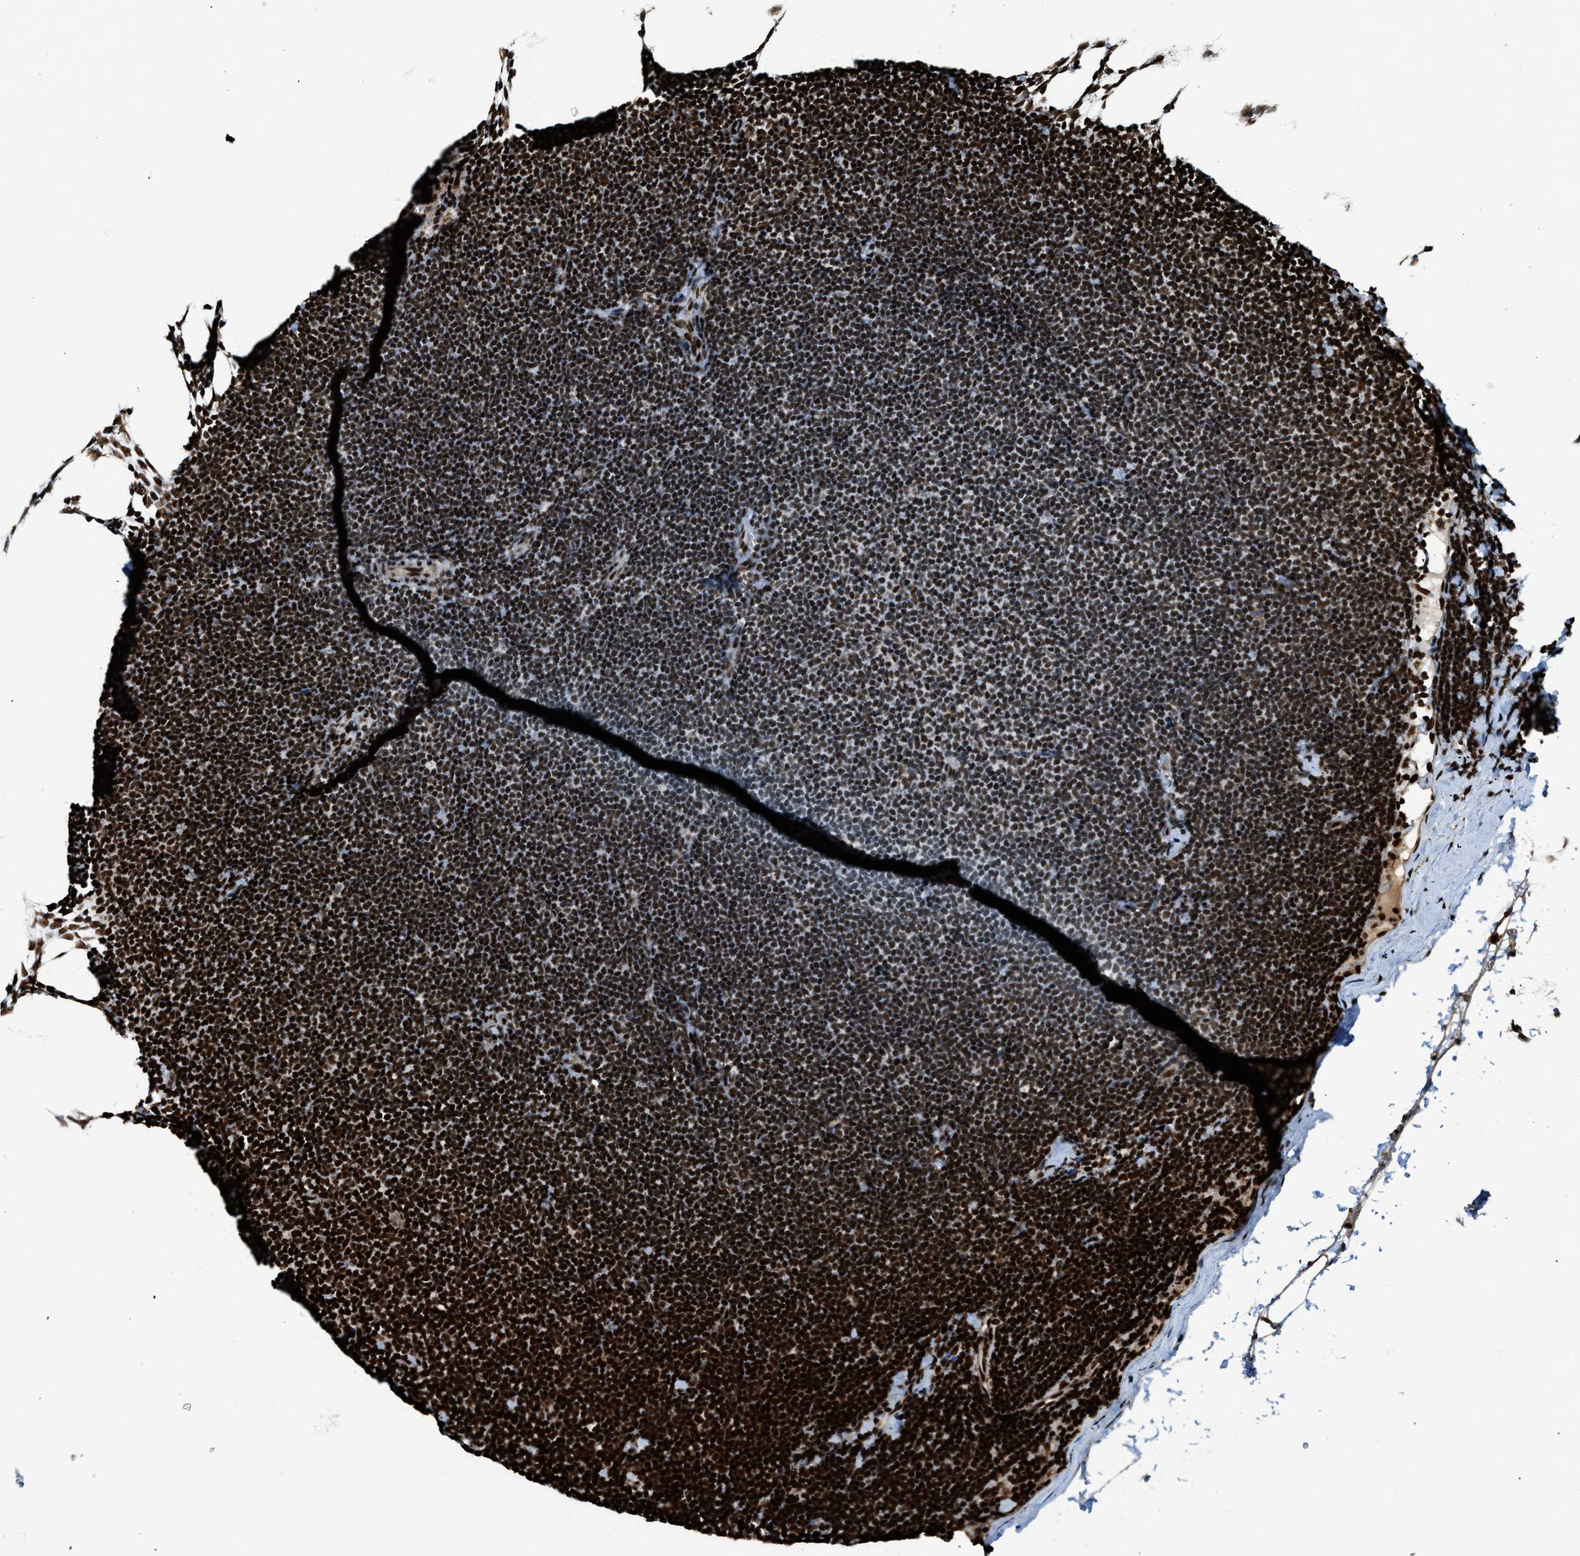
{"staining": {"intensity": "strong", "quantity": ">75%", "location": "nuclear"}, "tissue": "lymphoma", "cell_type": "Tumor cells", "image_type": "cancer", "snomed": [{"axis": "morphology", "description": "Malignant lymphoma, non-Hodgkin's type, Low grade"}, {"axis": "topography", "description": "Lymph node"}], "caption": "DAB (3,3'-diaminobenzidine) immunohistochemical staining of lymphoma shows strong nuclear protein staining in approximately >75% of tumor cells.", "gene": "GABPB1", "patient": {"sex": "female", "age": 53}}